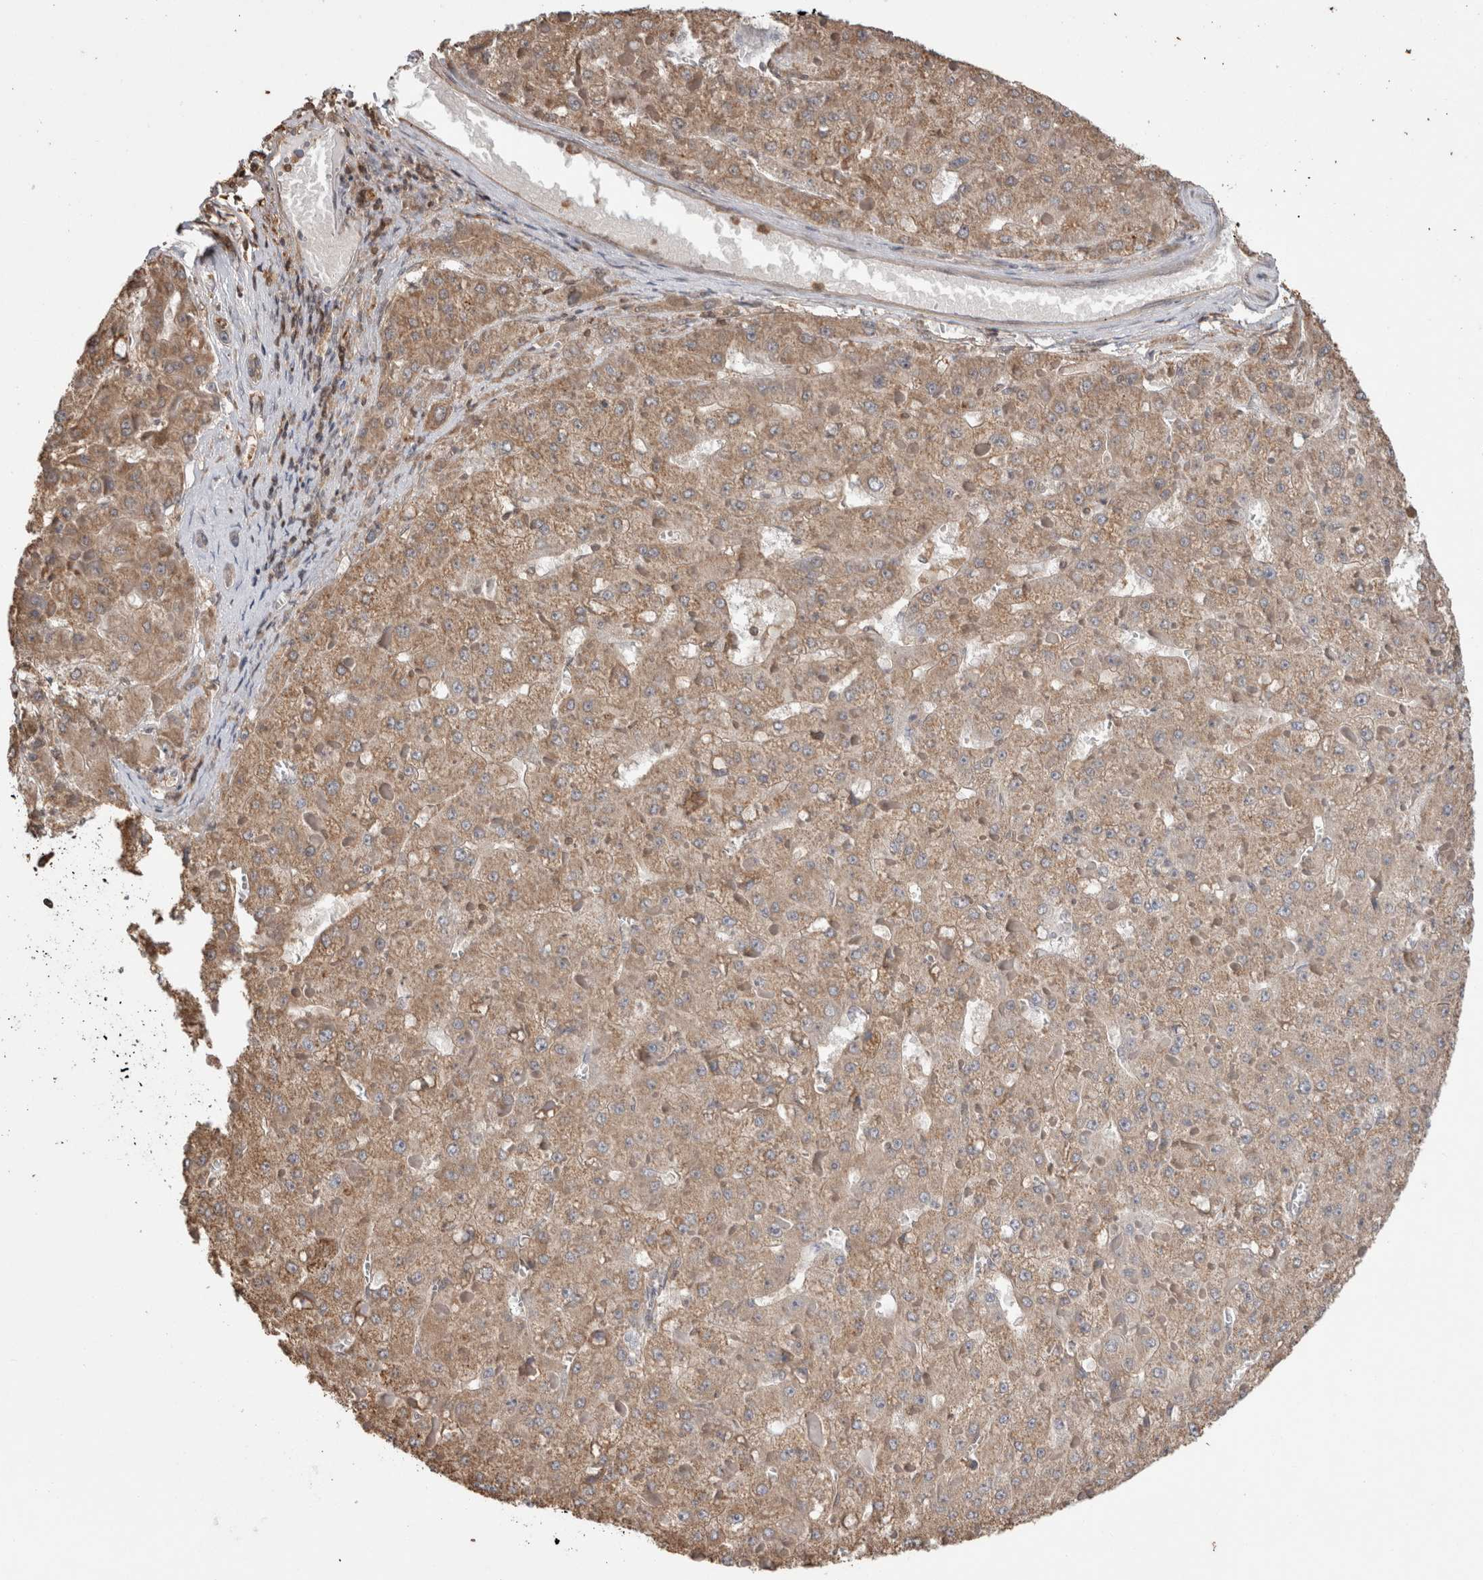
{"staining": {"intensity": "moderate", "quantity": ">75%", "location": "cytoplasmic/membranous"}, "tissue": "liver cancer", "cell_type": "Tumor cells", "image_type": "cancer", "snomed": [{"axis": "morphology", "description": "Carcinoma, Hepatocellular, NOS"}, {"axis": "topography", "description": "Liver"}], "caption": "A micrograph of human liver hepatocellular carcinoma stained for a protein displays moderate cytoplasmic/membranous brown staining in tumor cells. (Brightfield microscopy of DAB IHC at high magnification).", "gene": "TRIM5", "patient": {"sex": "female", "age": 73}}